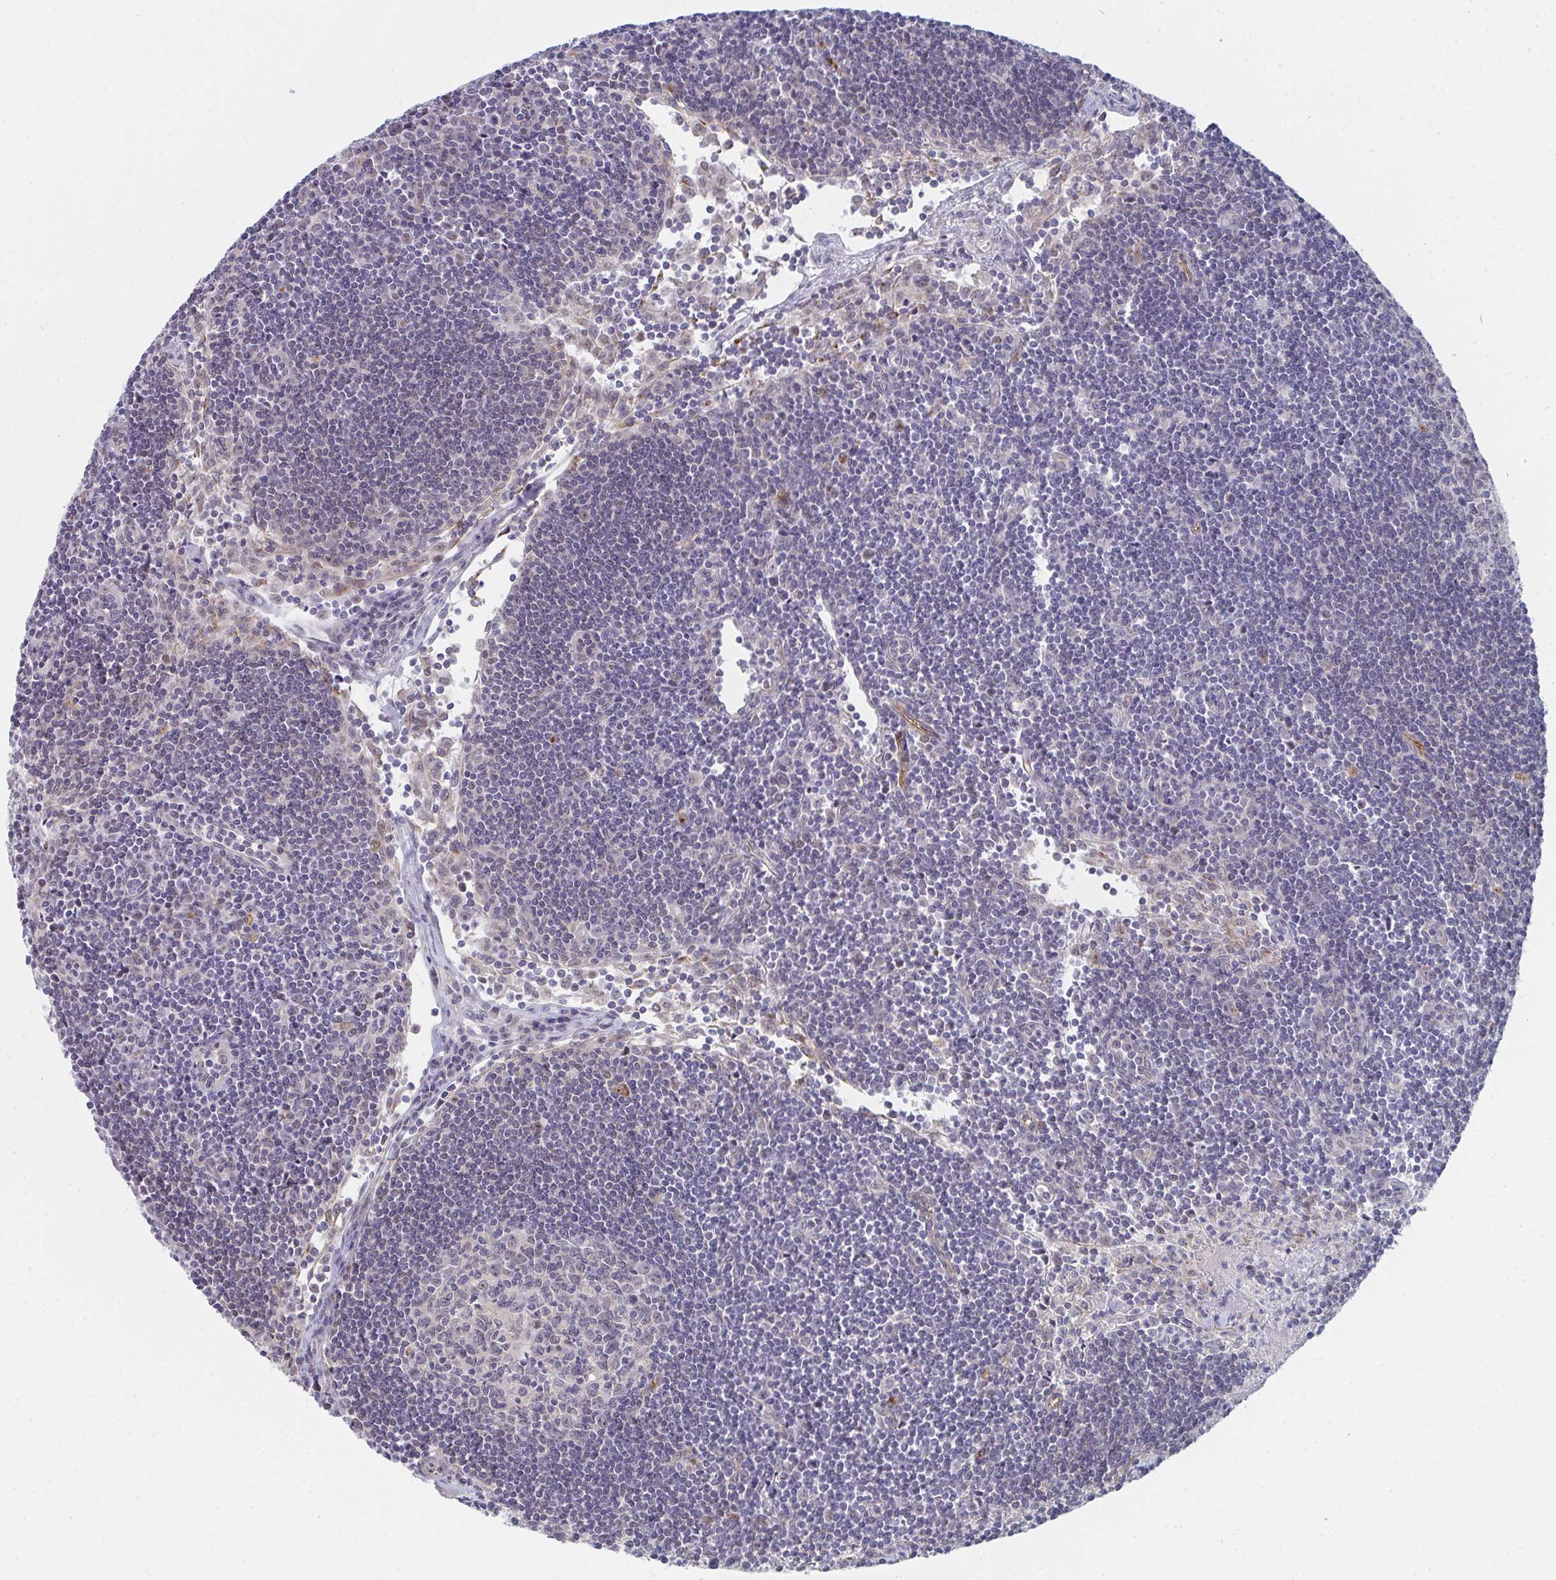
{"staining": {"intensity": "negative", "quantity": "none", "location": "none"}, "tissue": "lymph node", "cell_type": "Germinal center cells", "image_type": "normal", "snomed": [{"axis": "morphology", "description": "Normal tissue, NOS"}, {"axis": "topography", "description": "Lymph node"}], "caption": "Photomicrograph shows no protein positivity in germinal center cells of benign lymph node. Nuclei are stained in blue.", "gene": "VWDE", "patient": {"sex": "female", "age": 29}}